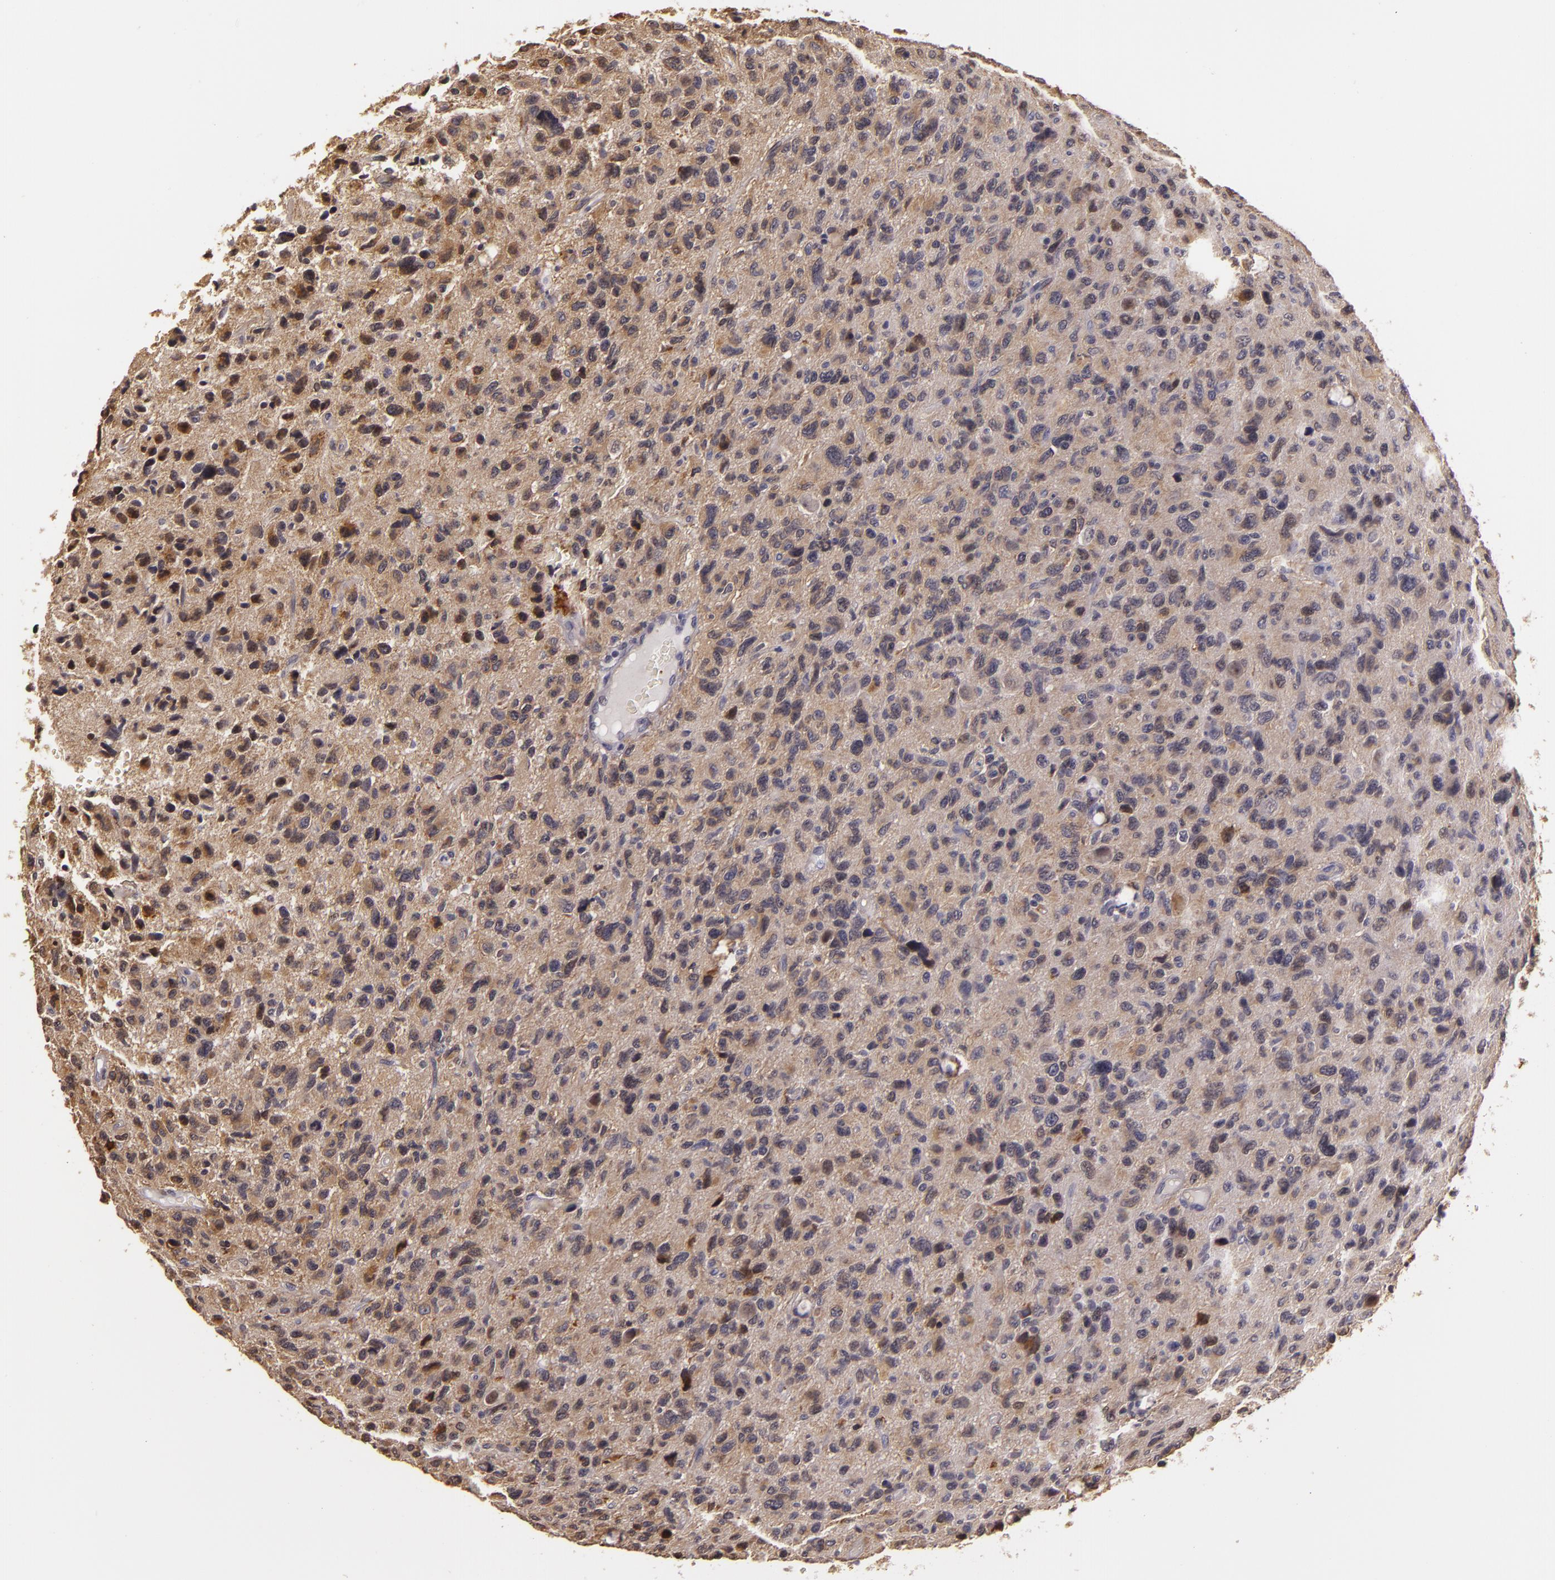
{"staining": {"intensity": "moderate", "quantity": "25%-75%", "location": "cytoplasmic/membranous"}, "tissue": "glioma", "cell_type": "Tumor cells", "image_type": "cancer", "snomed": [{"axis": "morphology", "description": "Glioma, malignant, High grade"}, {"axis": "topography", "description": "Brain"}], "caption": "There is medium levels of moderate cytoplasmic/membranous positivity in tumor cells of glioma, as demonstrated by immunohistochemical staining (brown color).", "gene": "SYTL4", "patient": {"sex": "female", "age": 60}}